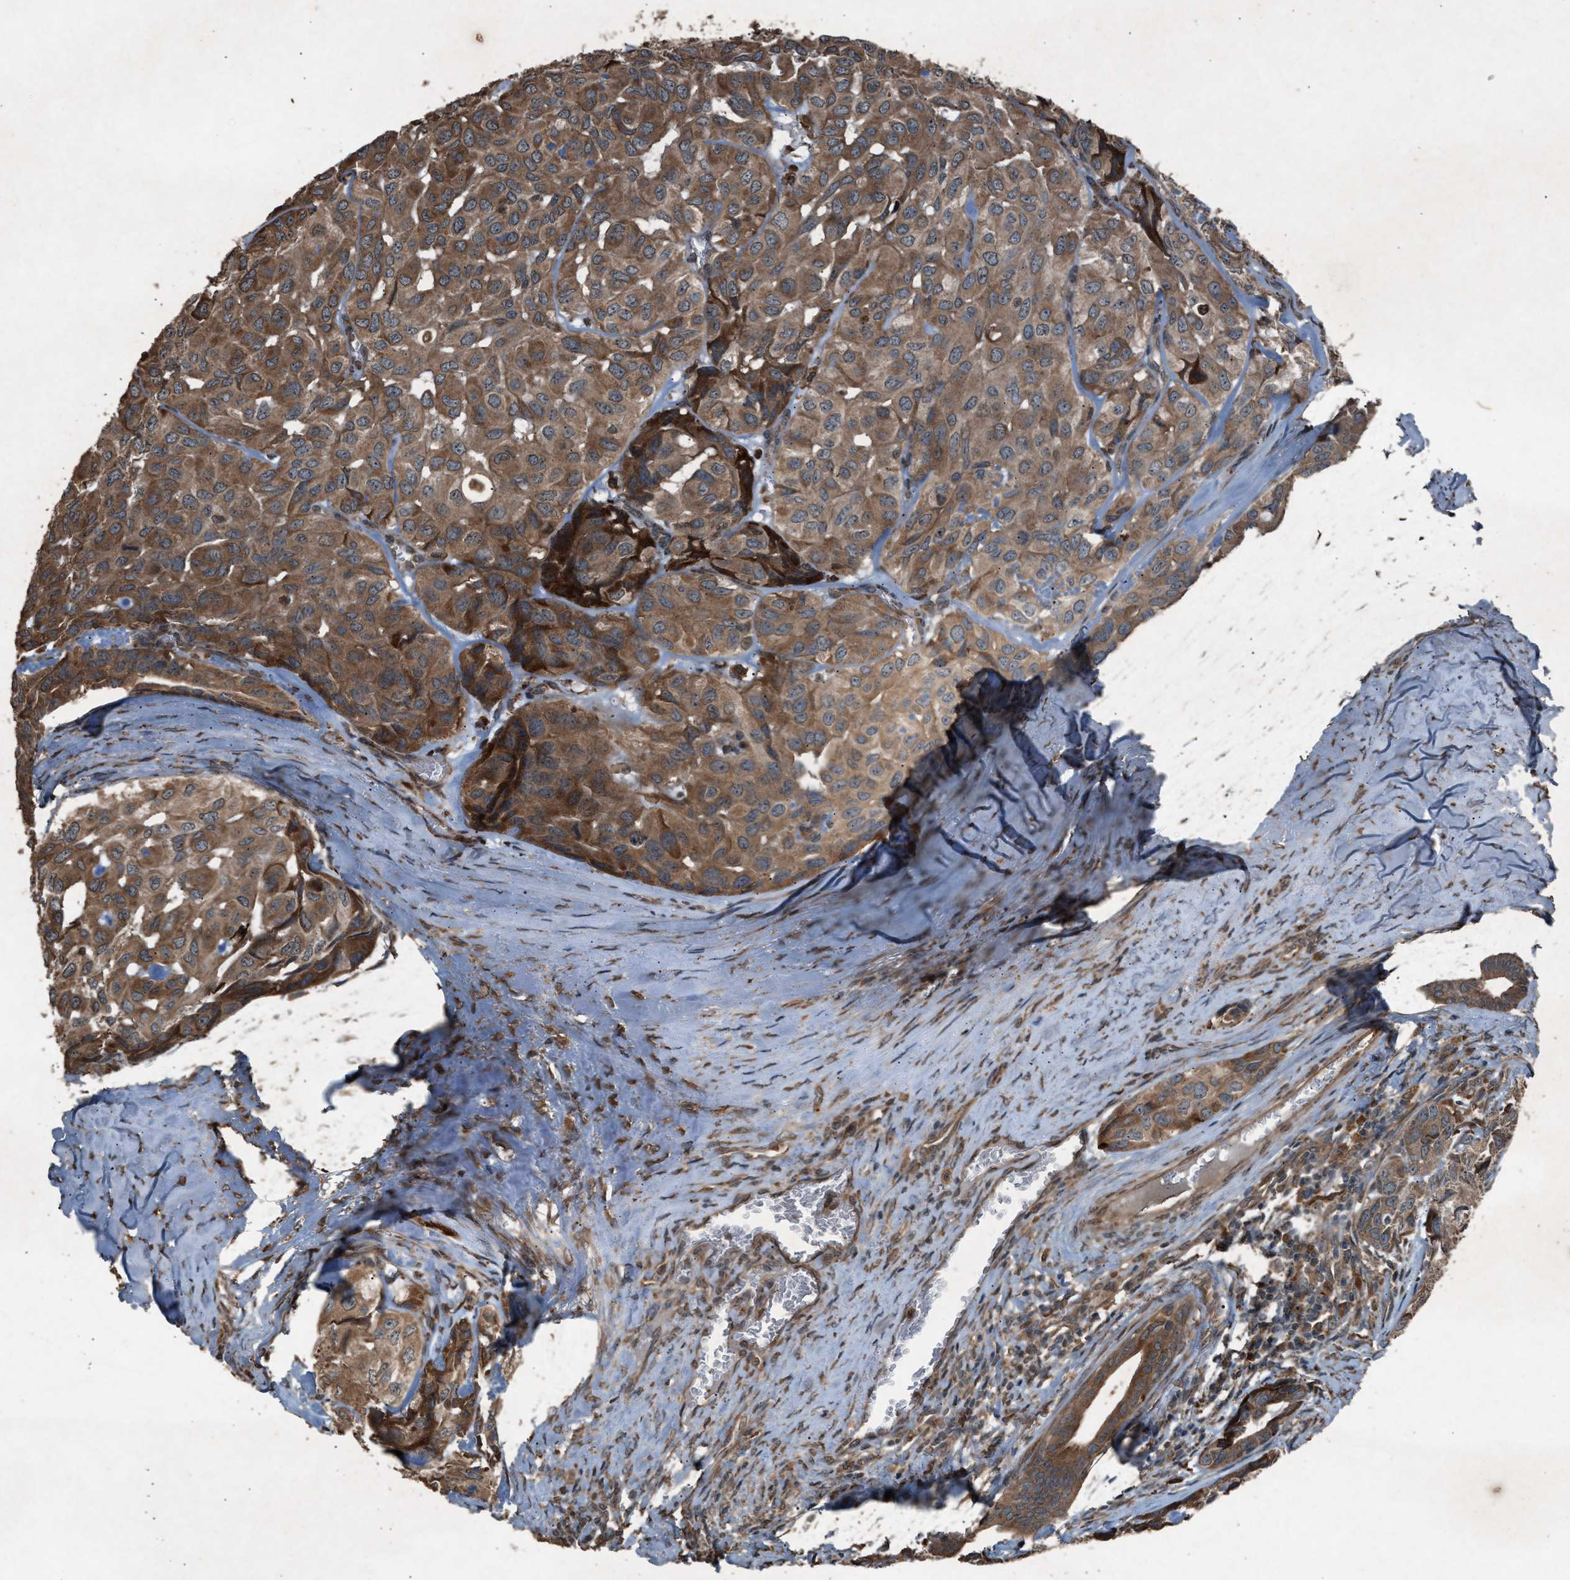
{"staining": {"intensity": "moderate", "quantity": ">75%", "location": "cytoplasmic/membranous"}, "tissue": "head and neck cancer", "cell_type": "Tumor cells", "image_type": "cancer", "snomed": [{"axis": "morphology", "description": "Adenocarcinoma, NOS"}, {"axis": "topography", "description": "Salivary gland, NOS"}, {"axis": "topography", "description": "Head-Neck"}], "caption": "A medium amount of moderate cytoplasmic/membranous expression is seen in about >75% of tumor cells in head and neck cancer tissue. The staining was performed using DAB (3,3'-diaminobenzidine) to visualize the protein expression in brown, while the nuclei were stained in blue with hematoxylin (Magnification: 20x).", "gene": "CALR", "patient": {"sex": "female", "age": 76}}